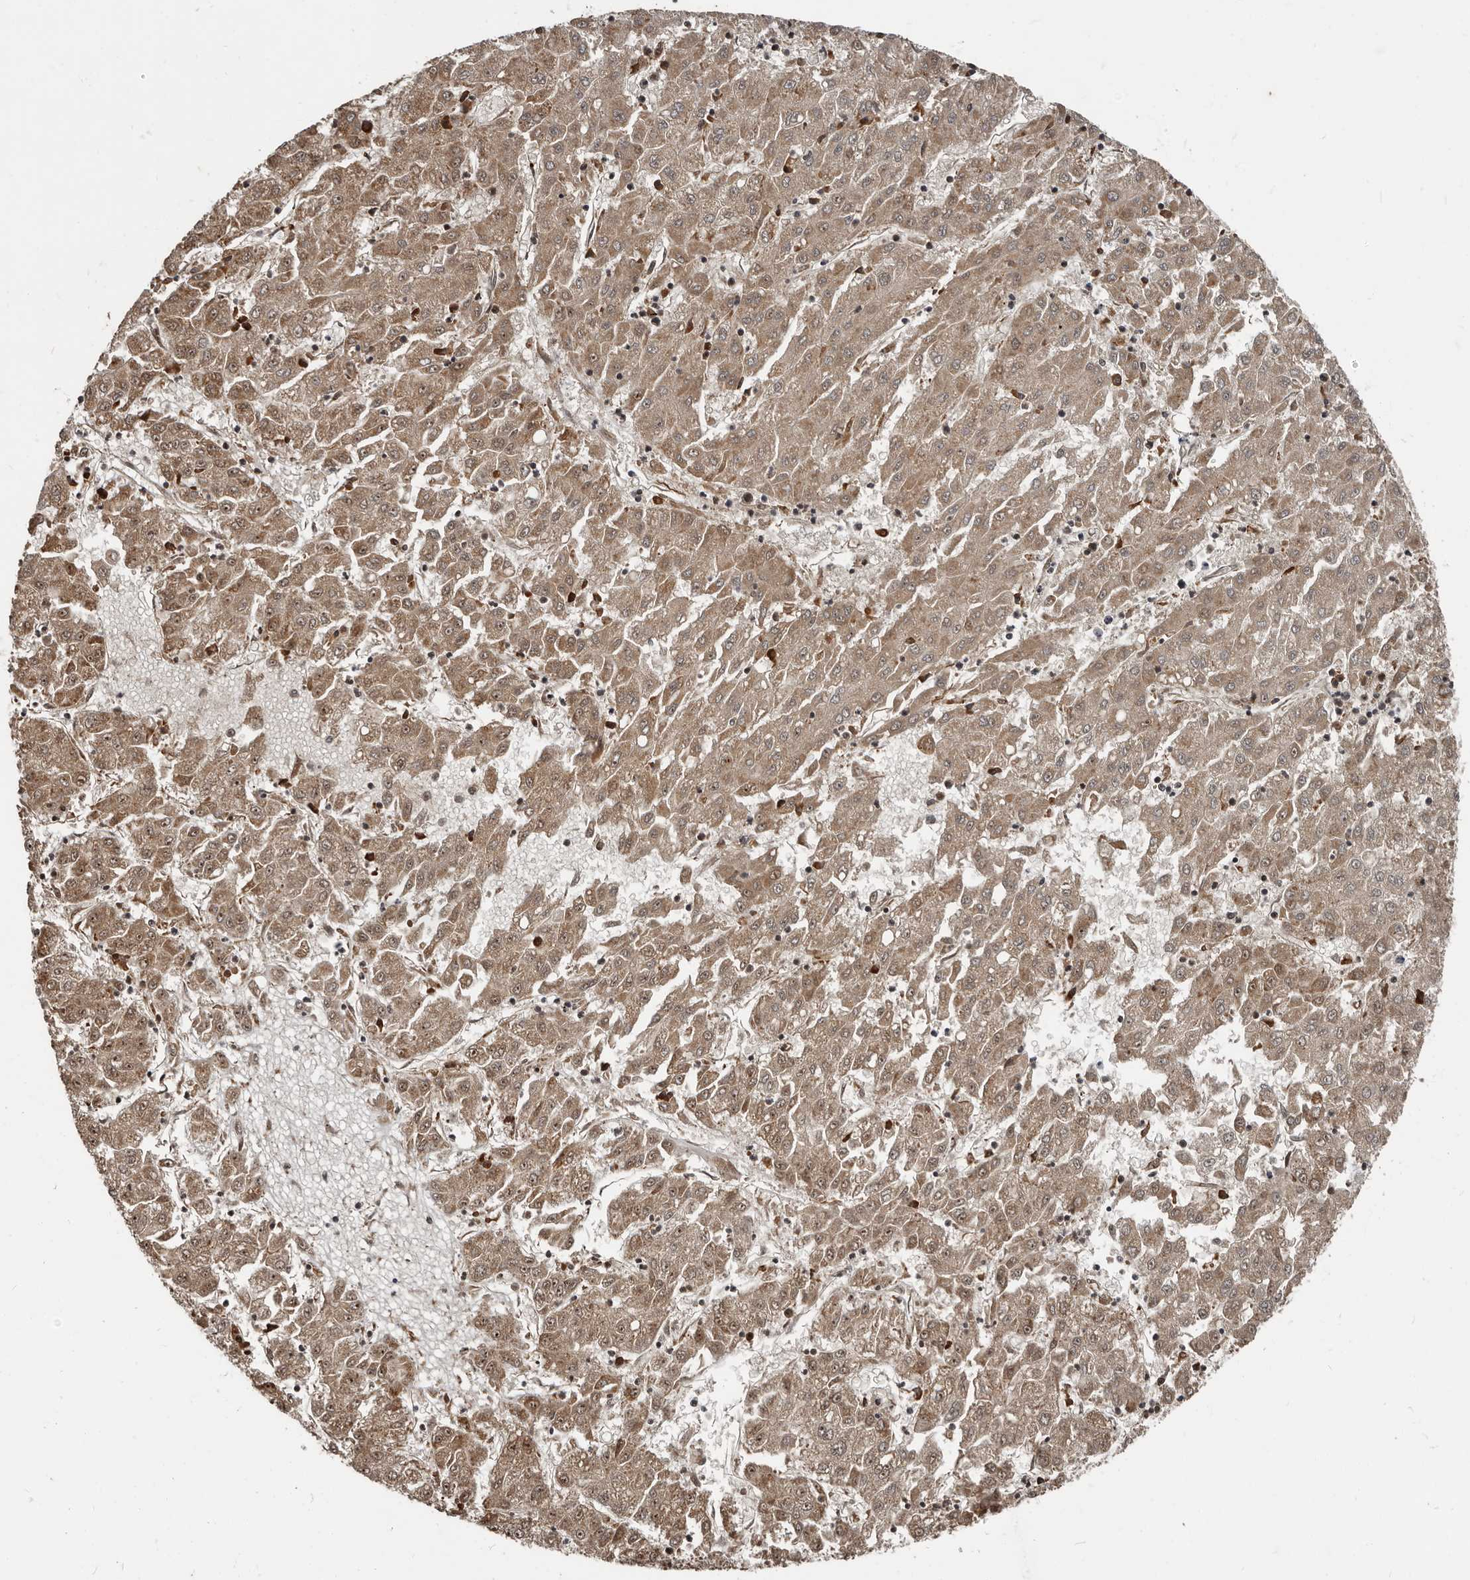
{"staining": {"intensity": "moderate", "quantity": ">75%", "location": "cytoplasmic/membranous,nuclear"}, "tissue": "liver cancer", "cell_type": "Tumor cells", "image_type": "cancer", "snomed": [{"axis": "morphology", "description": "Carcinoma, Hepatocellular, NOS"}, {"axis": "topography", "description": "Liver"}], "caption": "Immunohistochemical staining of human hepatocellular carcinoma (liver) demonstrates medium levels of moderate cytoplasmic/membranous and nuclear positivity in approximately >75% of tumor cells. (Stains: DAB (3,3'-diaminobenzidine) in brown, nuclei in blue, Microscopy: brightfield microscopy at high magnification).", "gene": "APOL6", "patient": {"sex": "male", "age": 72}}